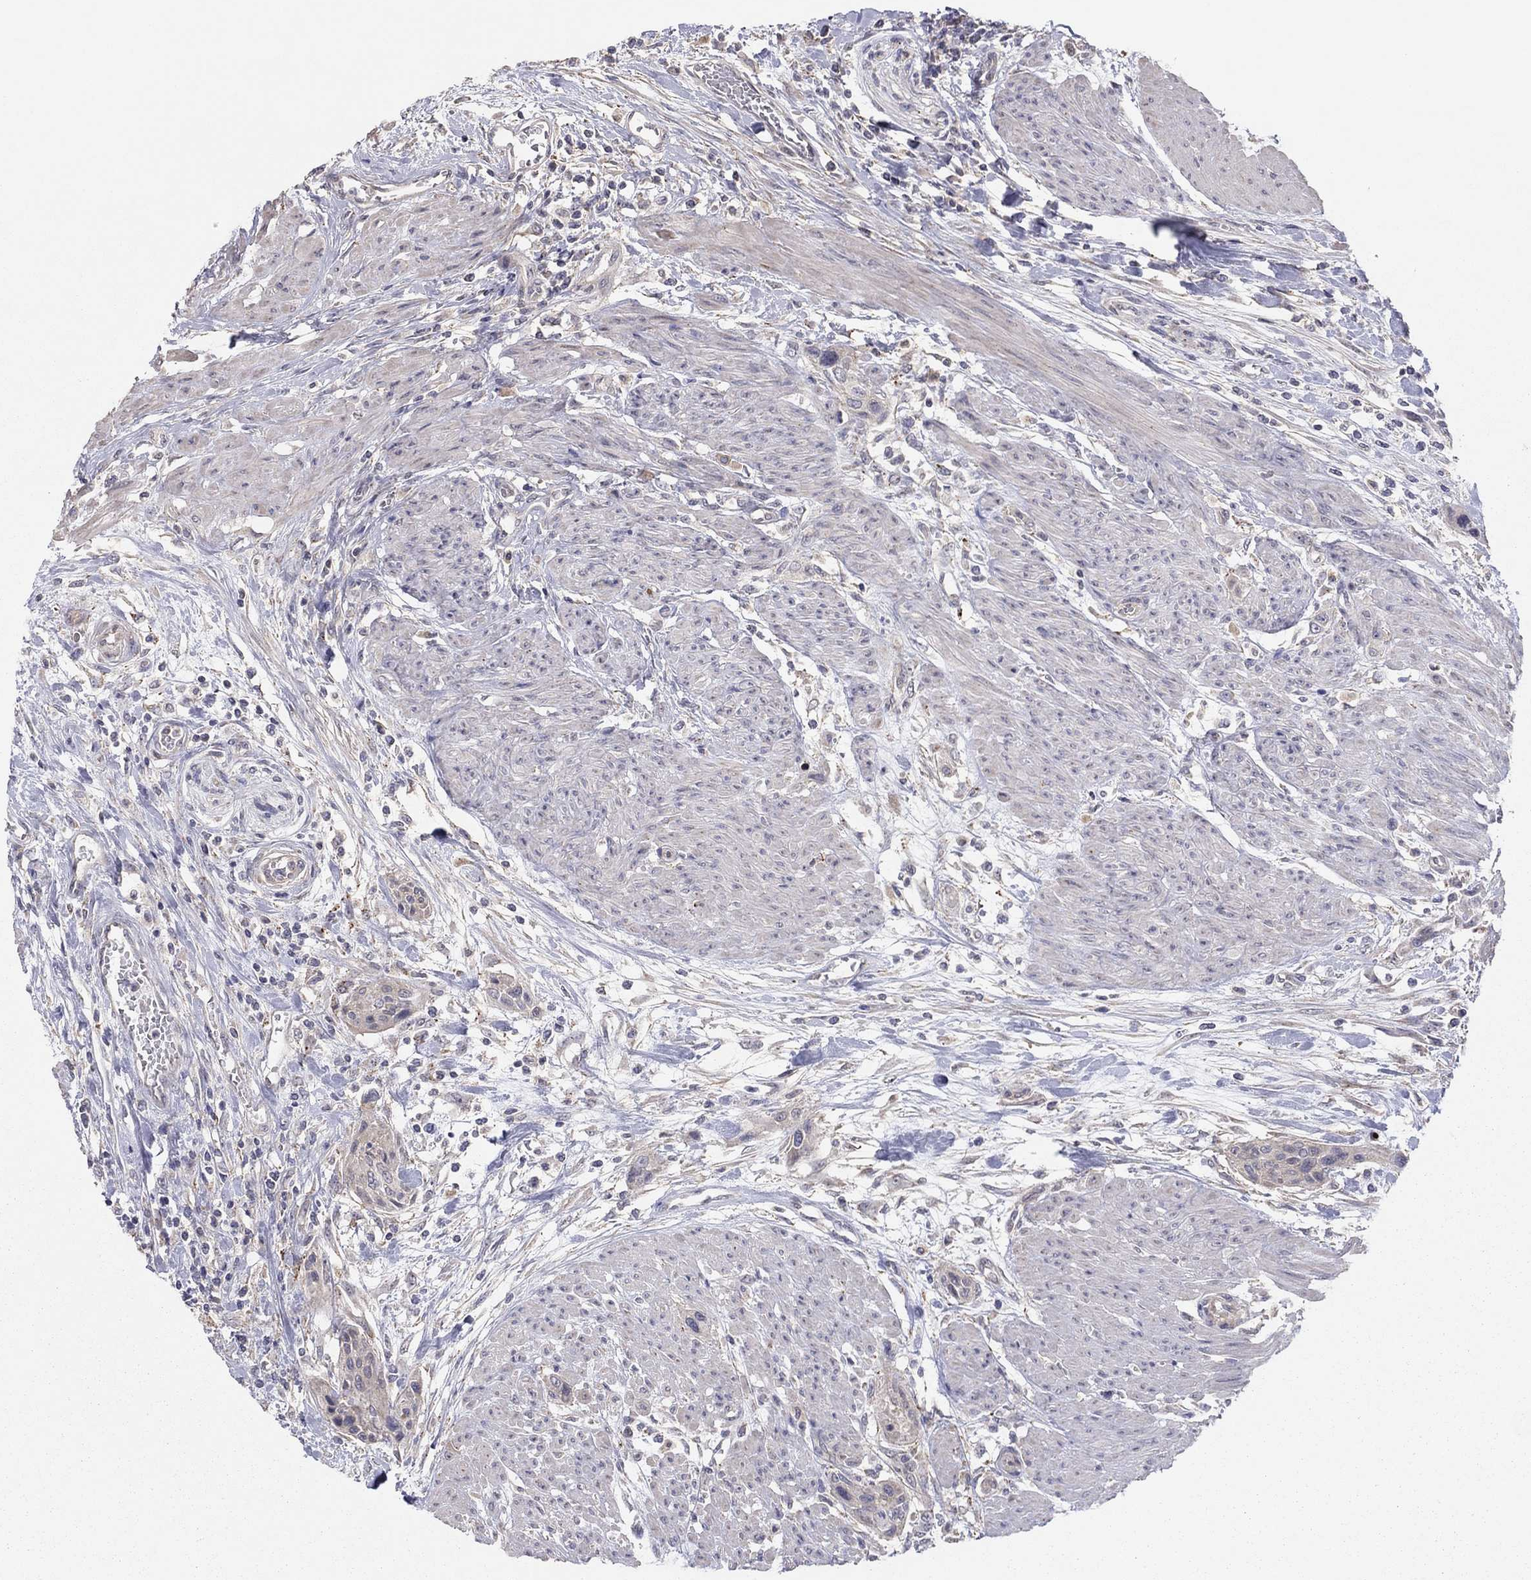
{"staining": {"intensity": "negative", "quantity": "none", "location": "none"}, "tissue": "urothelial cancer", "cell_type": "Tumor cells", "image_type": "cancer", "snomed": [{"axis": "morphology", "description": "Urothelial carcinoma, High grade"}, {"axis": "topography", "description": "Urinary bladder"}], "caption": "Tumor cells are negative for protein expression in human urothelial carcinoma (high-grade).", "gene": "CRACDL", "patient": {"sex": "male", "age": 35}}